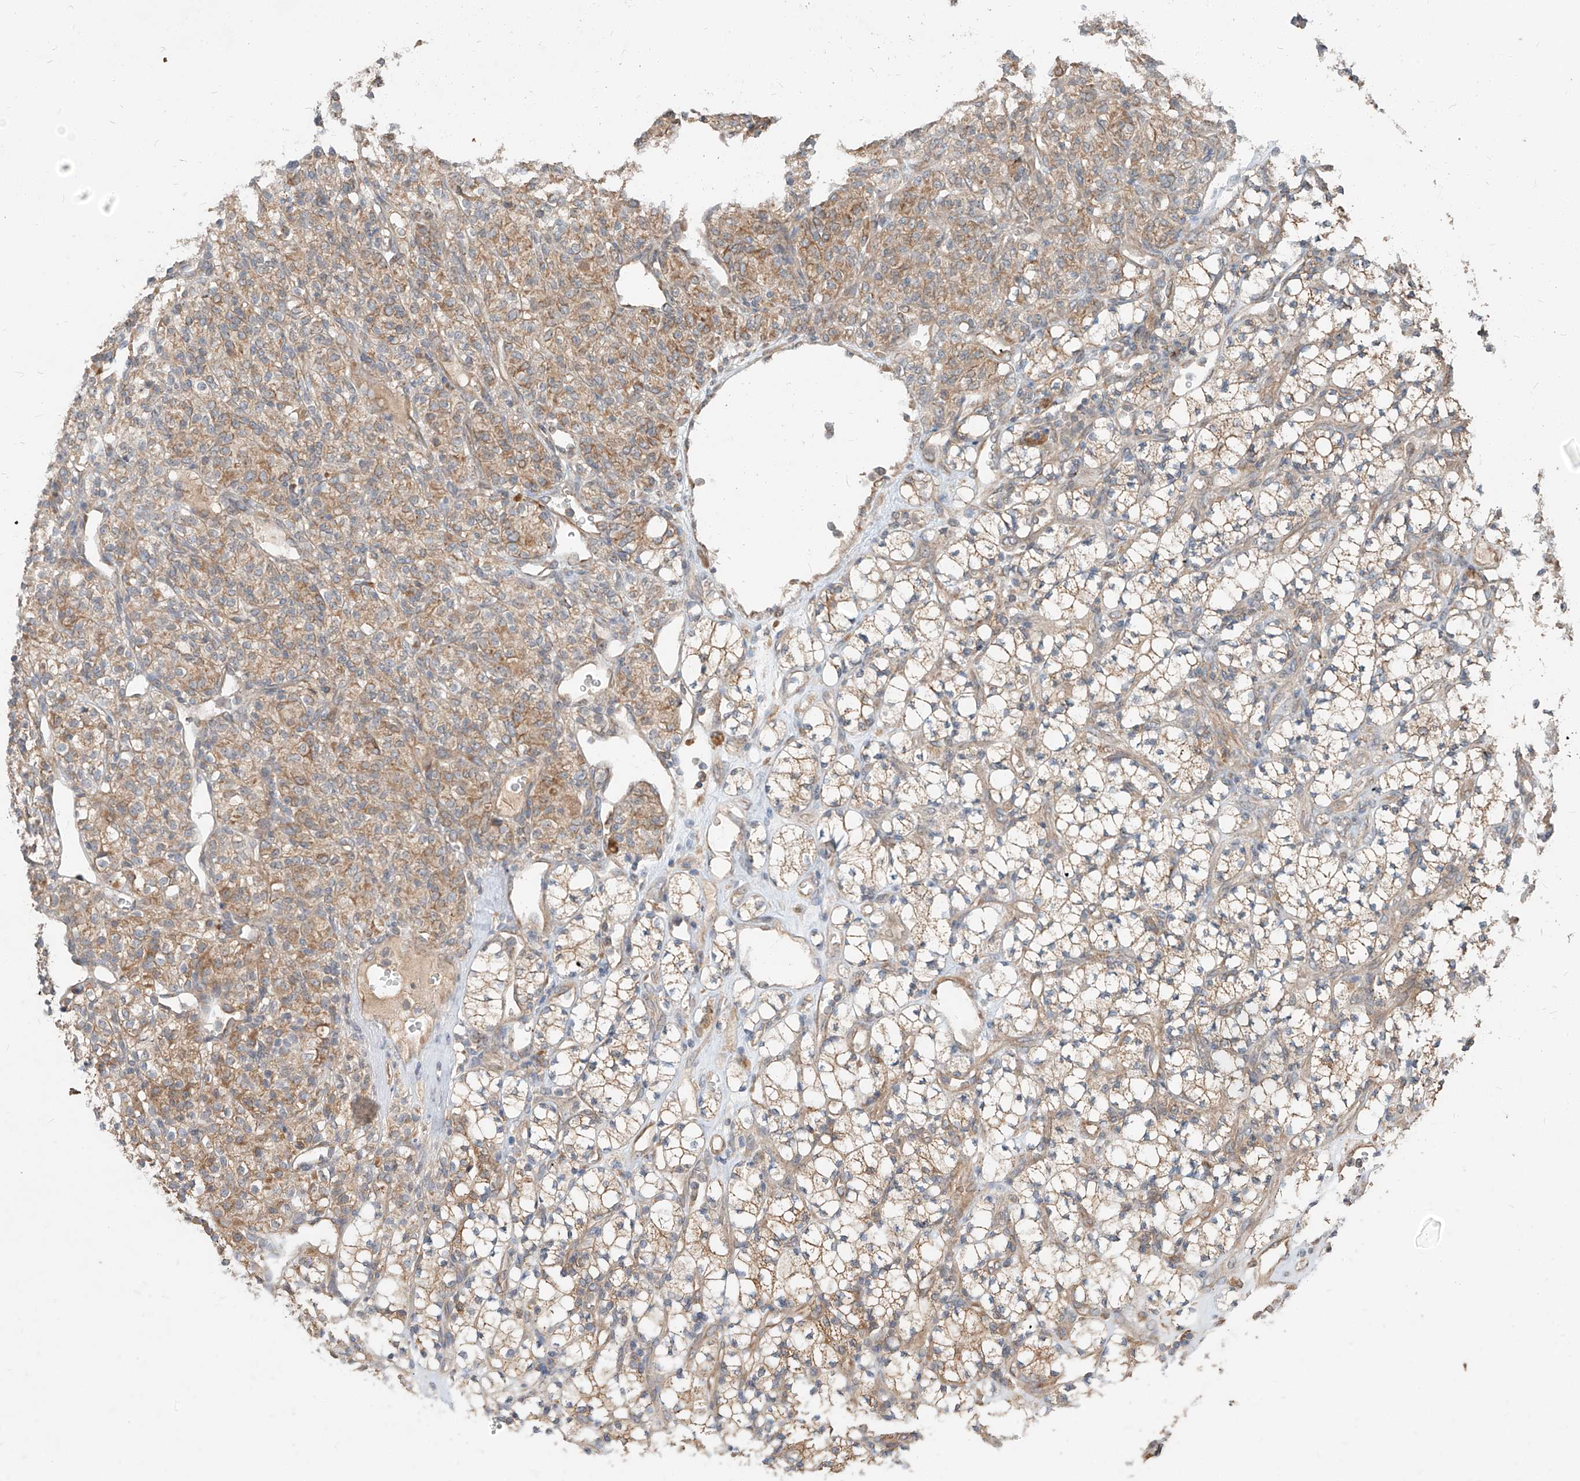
{"staining": {"intensity": "moderate", "quantity": ">75%", "location": "cytoplasmic/membranous"}, "tissue": "renal cancer", "cell_type": "Tumor cells", "image_type": "cancer", "snomed": [{"axis": "morphology", "description": "Adenocarcinoma, NOS"}, {"axis": "topography", "description": "Kidney"}], "caption": "The micrograph reveals immunohistochemical staining of renal cancer (adenocarcinoma). There is moderate cytoplasmic/membranous expression is identified in approximately >75% of tumor cells.", "gene": "STX19", "patient": {"sex": "male", "age": 77}}